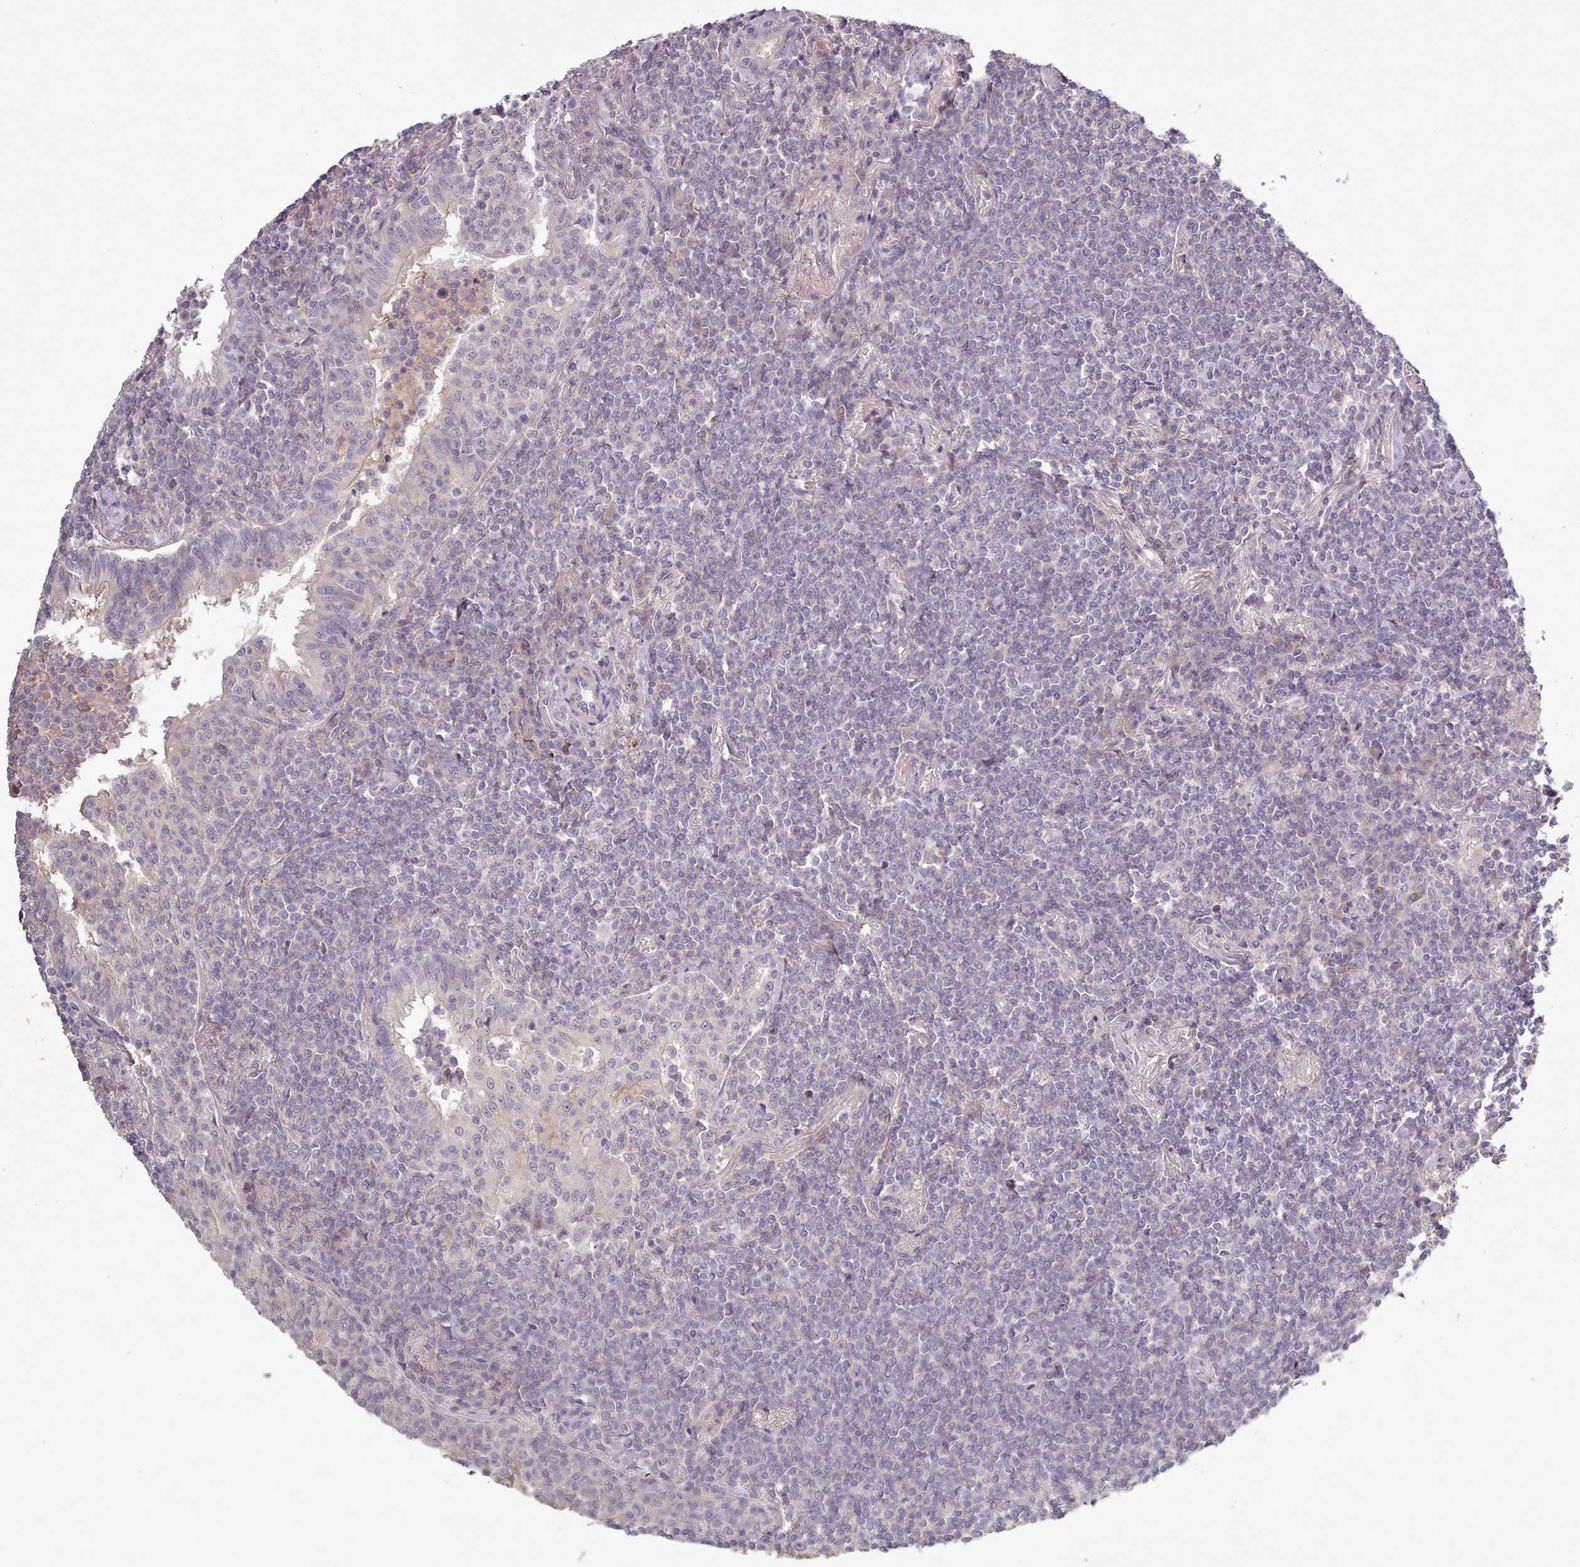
{"staining": {"intensity": "negative", "quantity": "none", "location": "none"}, "tissue": "lymphoma", "cell_type": "Tumor cells", "image_type": "cancer", "snomed": [{"axis": "morphology", "description": "Malignant lymphoma, non-Hodgkin's type, Low grade"}, {"axis": "topography", "description": "Lung"}], "caption": "Image shows no significant protein expression in tumor cells of malignant lymphoma, non-Hodgkin's type (low-grade). The staining was performed using DAB (3,3'-diaminobenzidine) to visualize the protein expression in brown, while the nuclei were stained in blue with hematoxylin (Magnification: 20x).", "gene": "LEFTY2", "patient": {"sex": "female", "age": 71}}